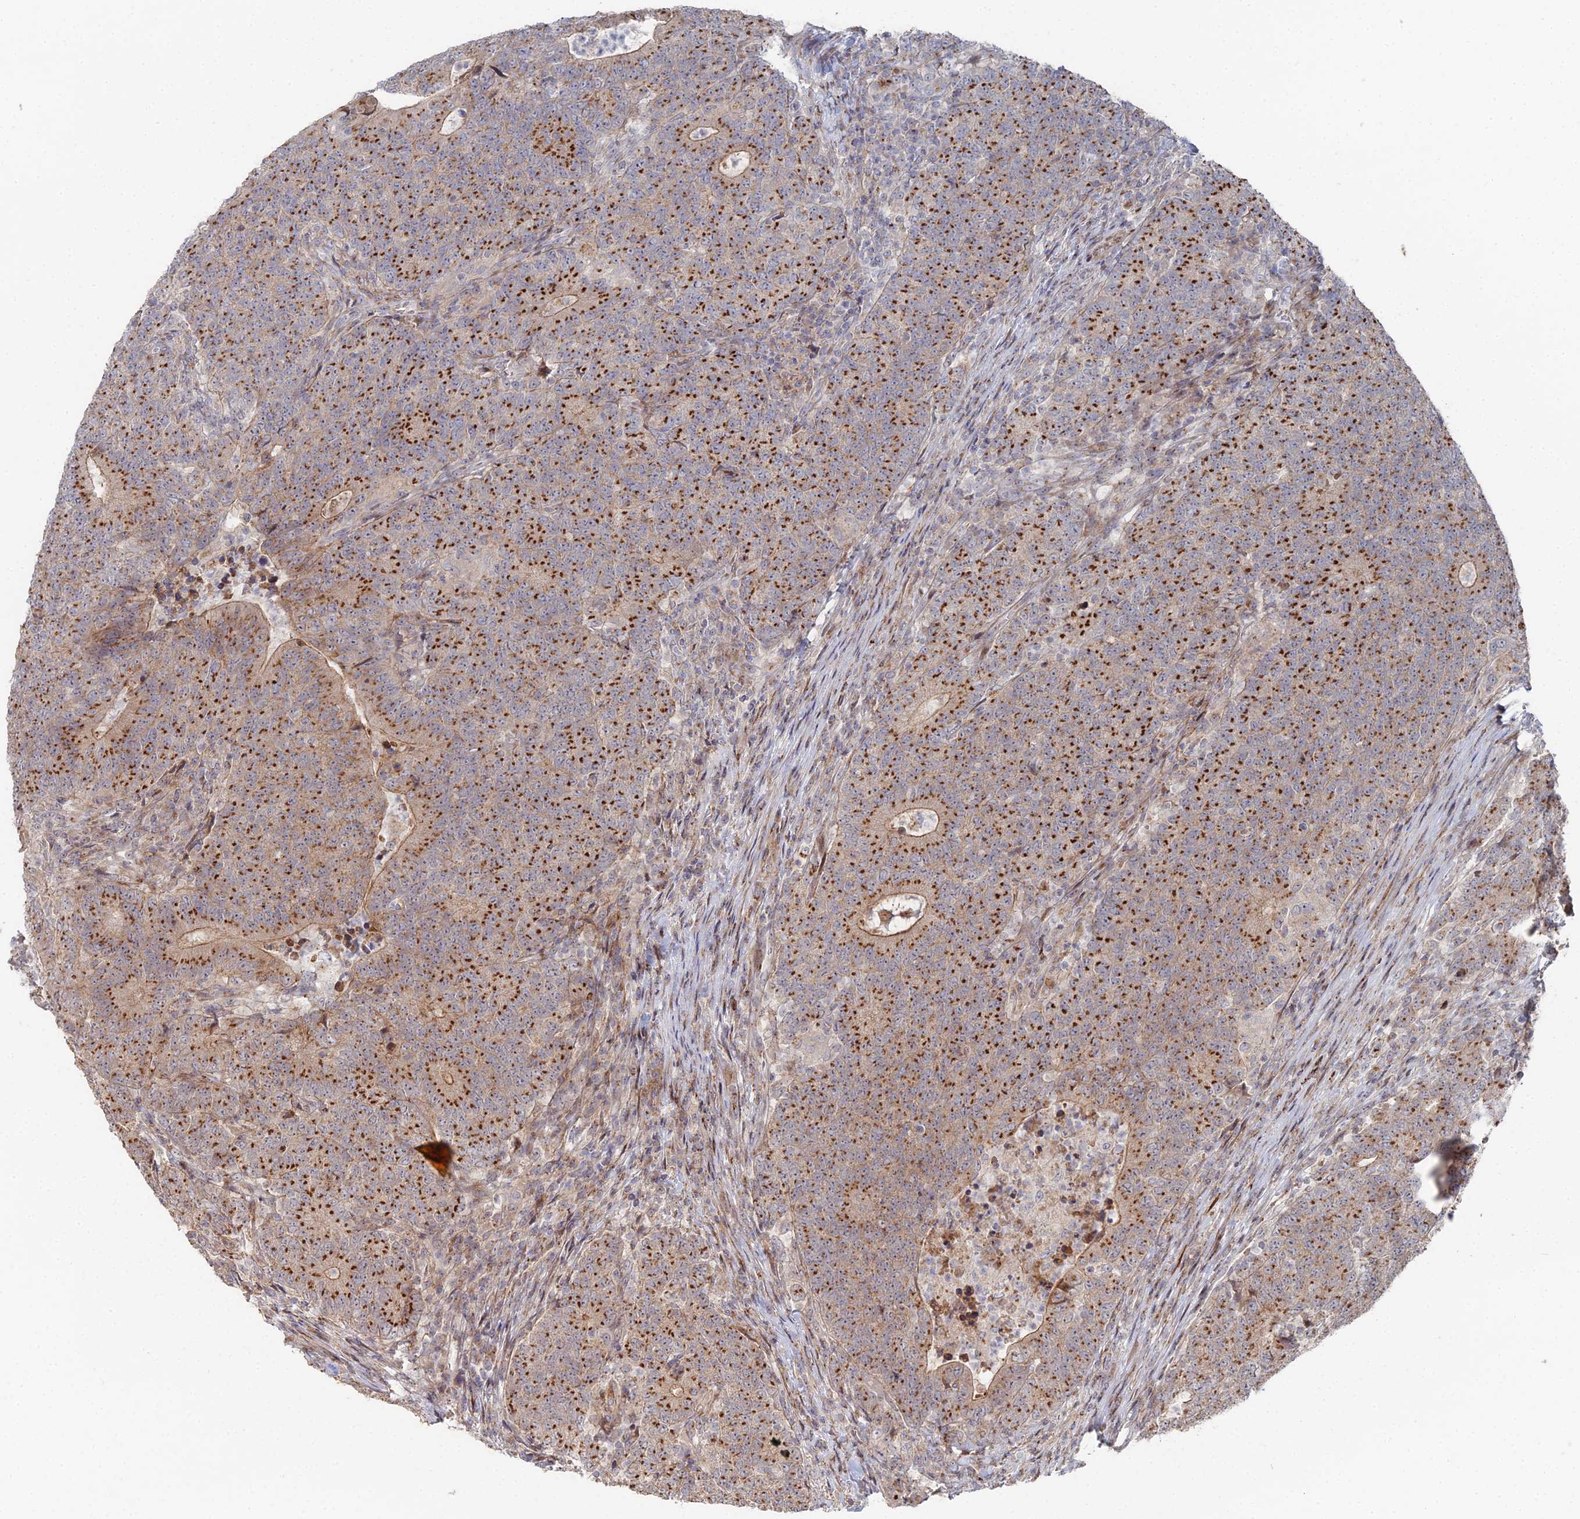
{"staining": {"intensity": "strong", "quantity": ">75%", "location": "cytoplasmic/membranous"}, "tissue": "colorectal cancer", "cell_type": "Tumor cells", "image_type": "cancer", "snomed": [{"axis": "morphology", "description": "Adenocarcinoma, NOS"}, {"axis": "topography", "description": "Colon"}], "caption": "This histopathology image demonstrates immunohistochemistry staining of colorectal cancer (adenocarcinoma), with high strong cytoplasmic/membranous staining in about >75% of tumor cells.", "gene": "SGMS1", "patient": {"sex": "female", "age": 75}}